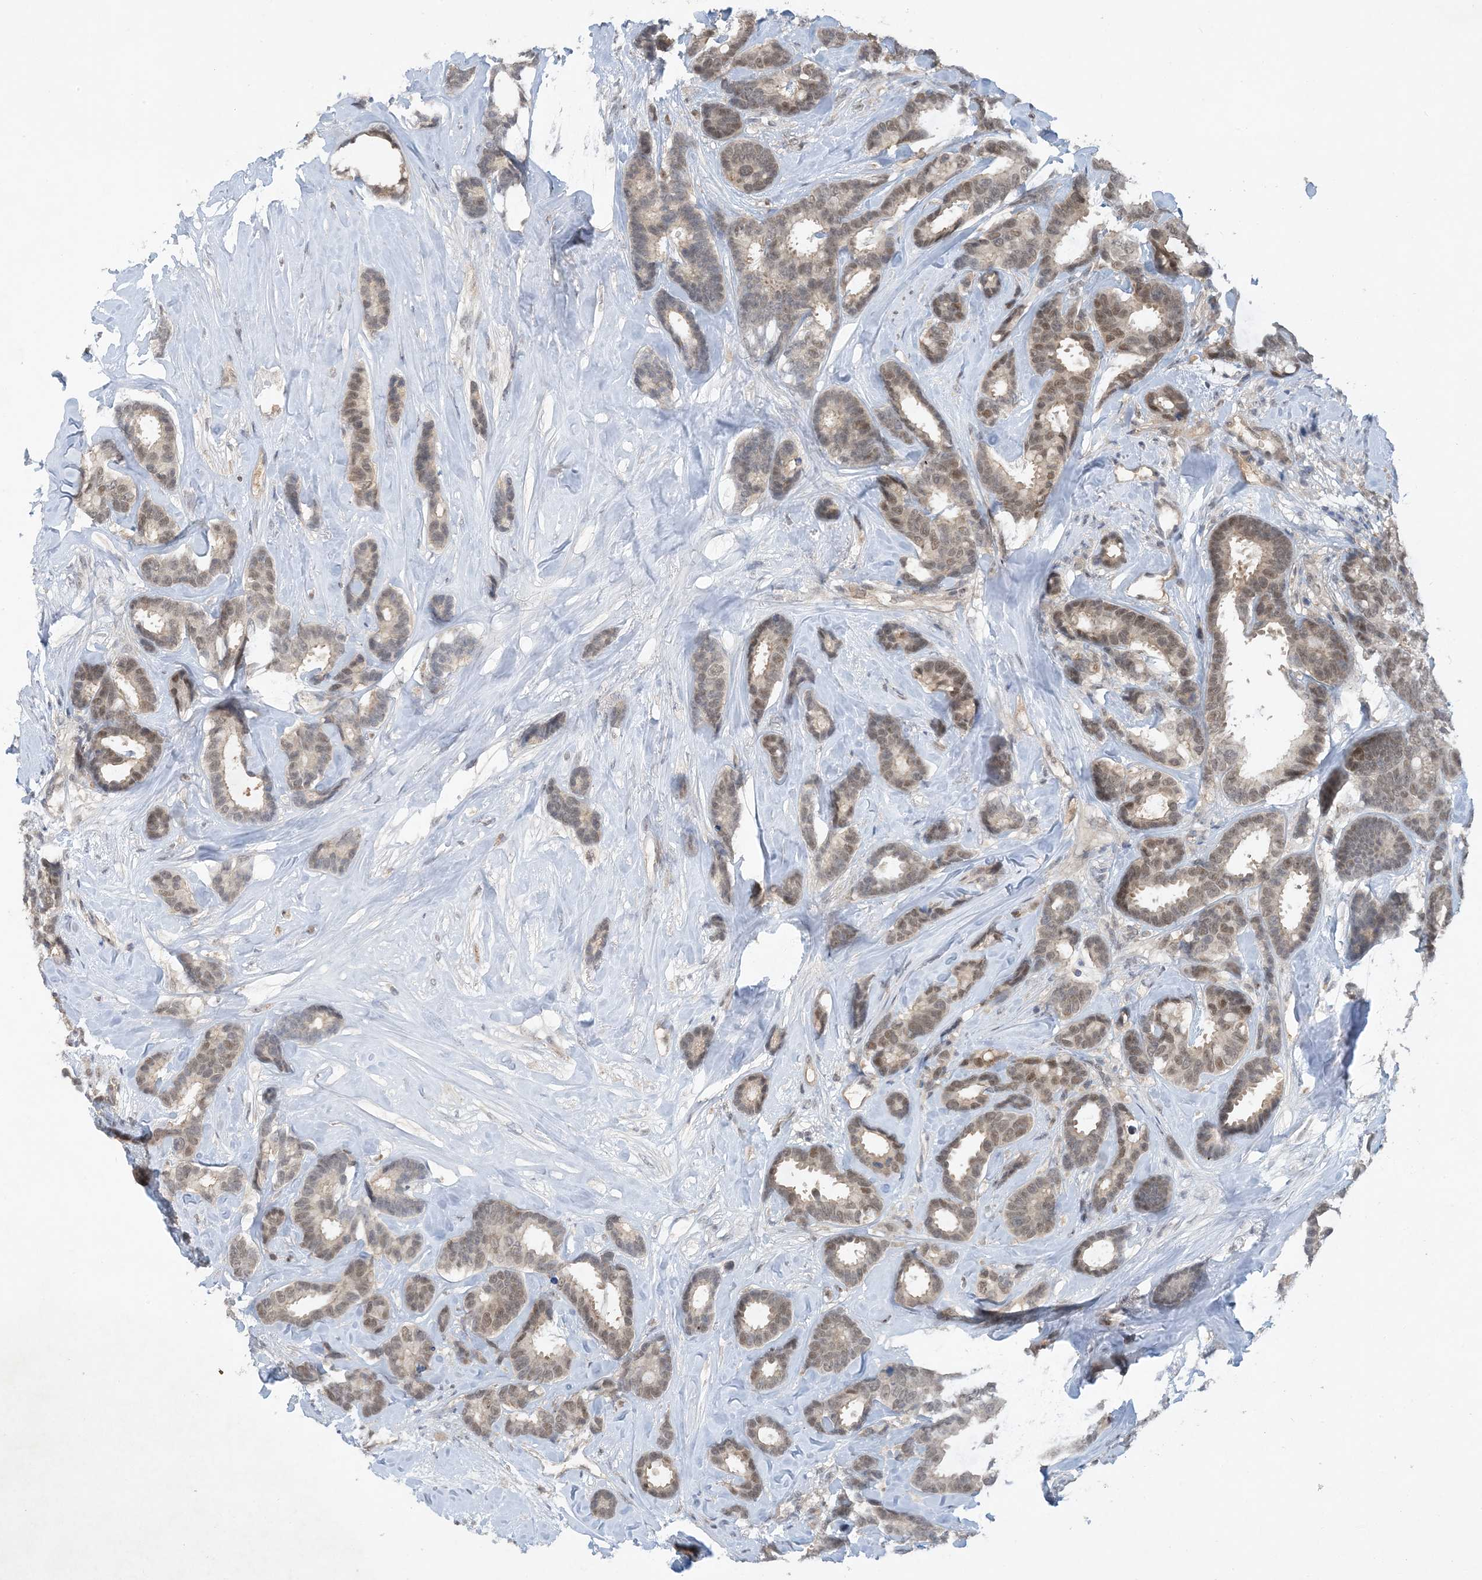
{"staining": {"intensity": "weak", "quantity": ">75%", "location": "nuclear"}, "tissue": "breast cancer", "cell_type": "Tumor cells", "image_type": "cancer", "snomed": [{"axis": "morphology", "description": "Duct carcinoma"}, {"axis": "topography", "description": "Breast"}], "caption": "An immunohistochemistry image of neoplastic tissue is shown. Protein staining in brown shows weak nuclear positivity in breast infiltrating ductal carcinoma within tumor cells.", "gene": "UBE2E1", "patient": {"sex": "female", "age": 87}}